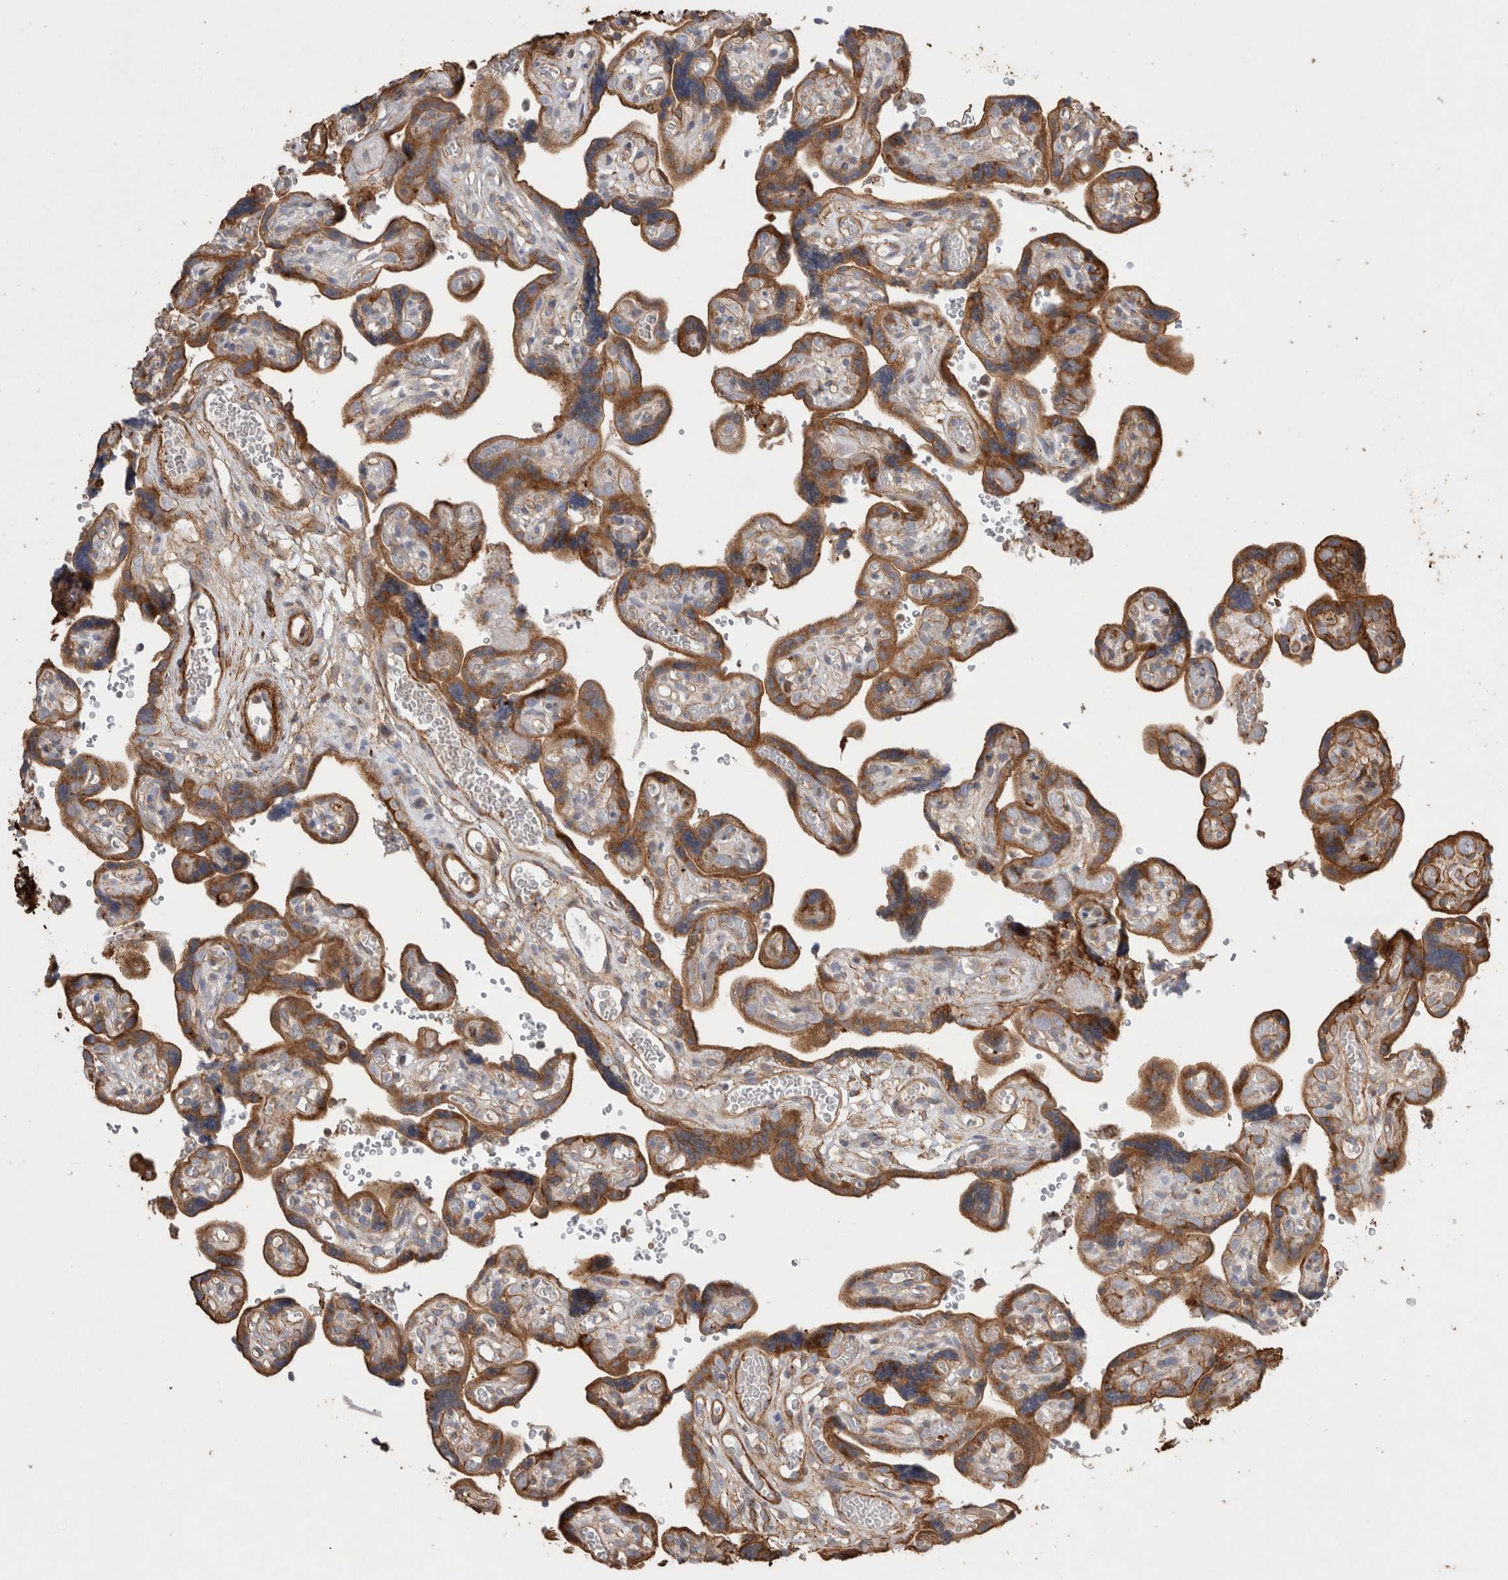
{"staining": {"intensity": "strong", "quantity": ">75%", "location": "cytoplasmic/membranous"}, "tissue": "placenta", "cell_type": "Decidual cells", "image_type": "normal", "snomed": [{"axis": "morphology", "description": "Normal tissue, NOS"}, {"axis": "topography", "description": "Placenta"}], "caption": "Placenta stained for a protein (brown) reveals strong cytoplasmic/membranous positive positivity in approximately >75% of decidual cells.", "gene": "GPER1", "patient": {"sex": "female", "age": 30}}